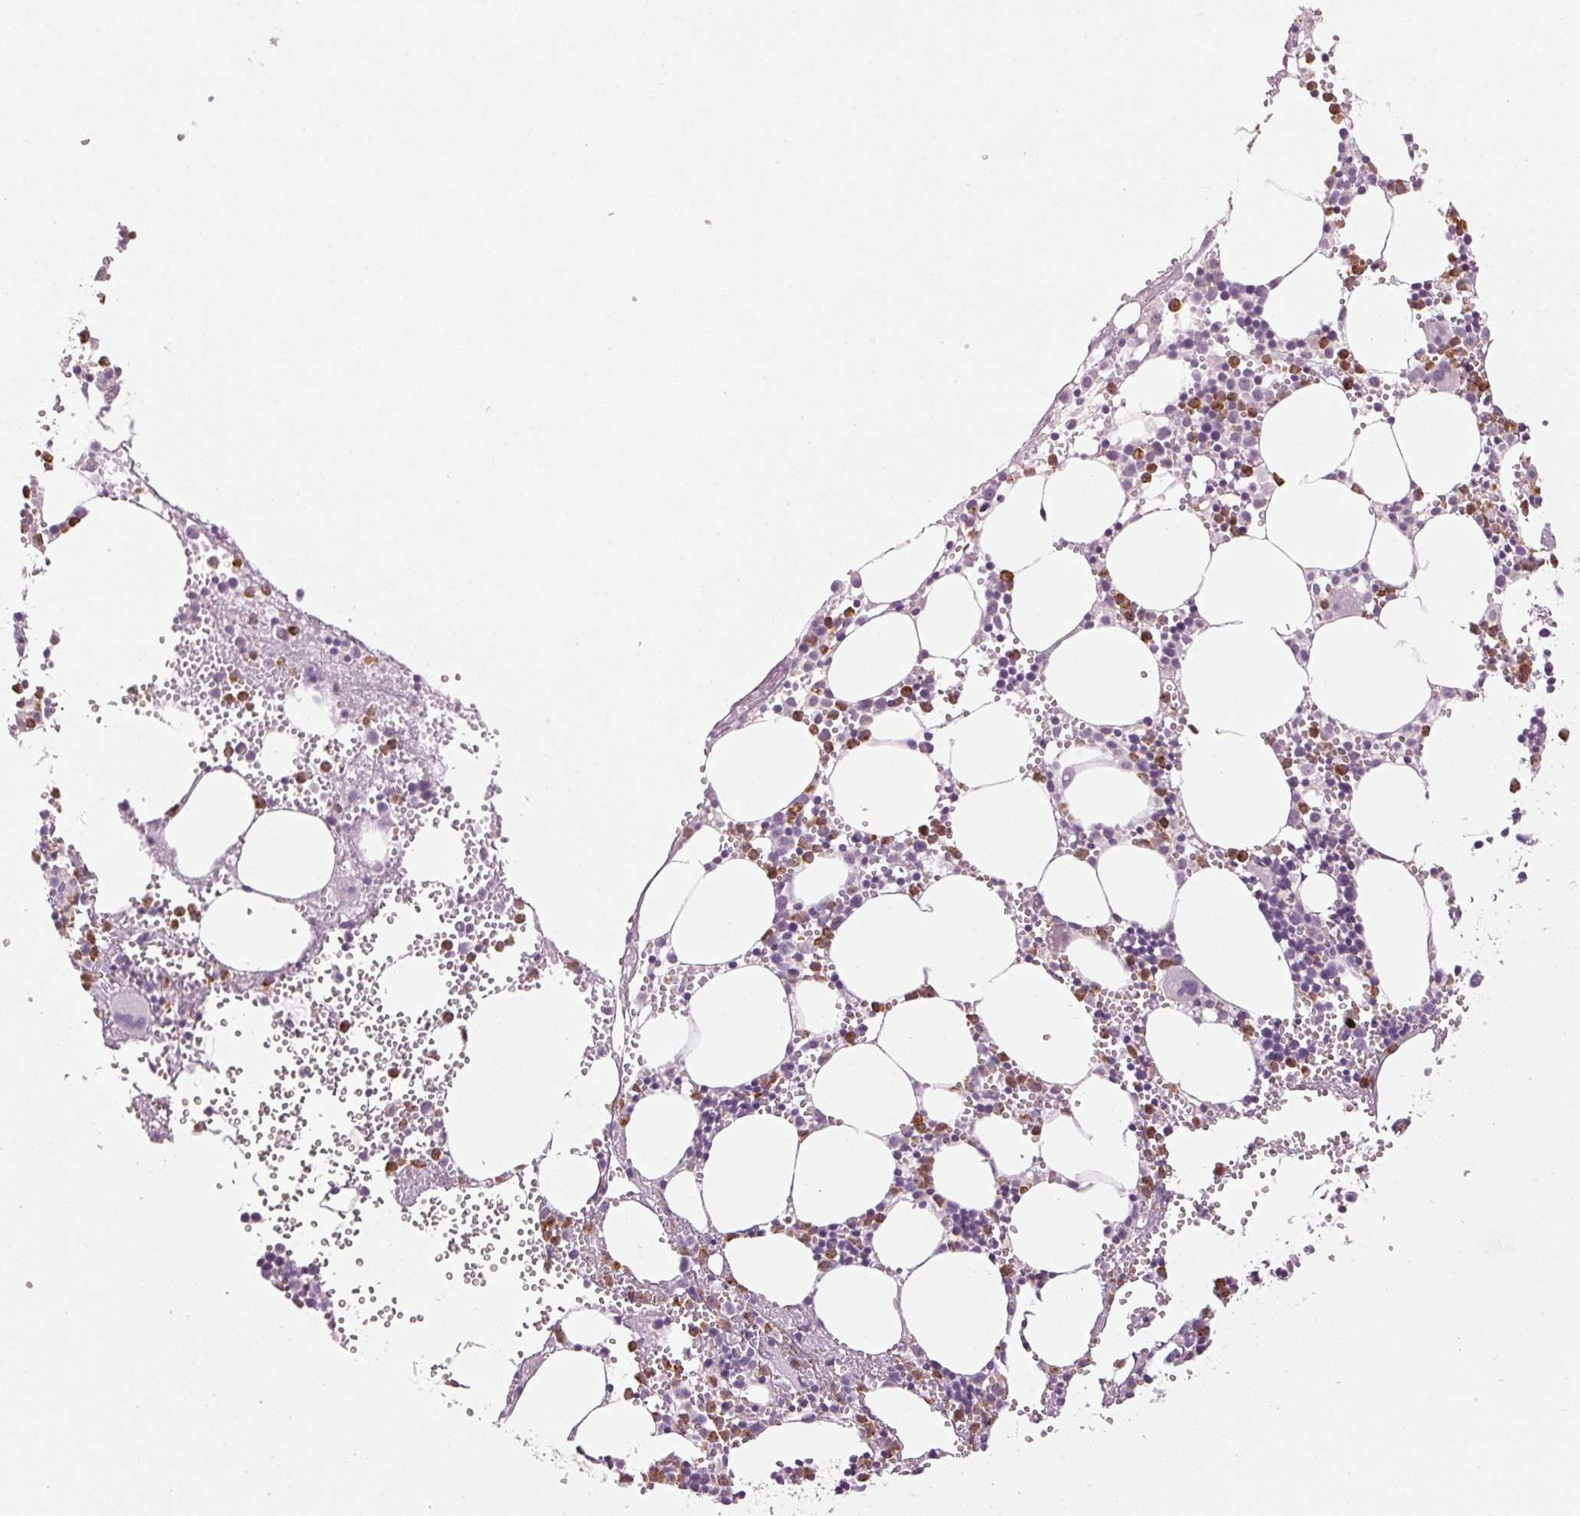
{"staining": {"intensity": "moderate", "quantity": "25%-75%", "location": "cytoplasmic/membranous"}, "tissue": "bone marrow", "cell_type": "Hematopoietic cells", "image_type": "normal", "snomed": [{"axis": "morphology", "description": "Normal tissue, NOS"}, {"axis": "topography", "description": "Bone marrow"}], "caption": "Unremarkable bone marrow was stained to show a protein in brown. There is medium levels of moderate cytoplasmic/membranous expression in approximately 25%-75% of hematopoietic cells. Immunohistochemistry (ihc) stains the protein in brown and the nuclei are stained blue.", "gene": "LTF", "patient": {"sex": "male", "age": 89}}